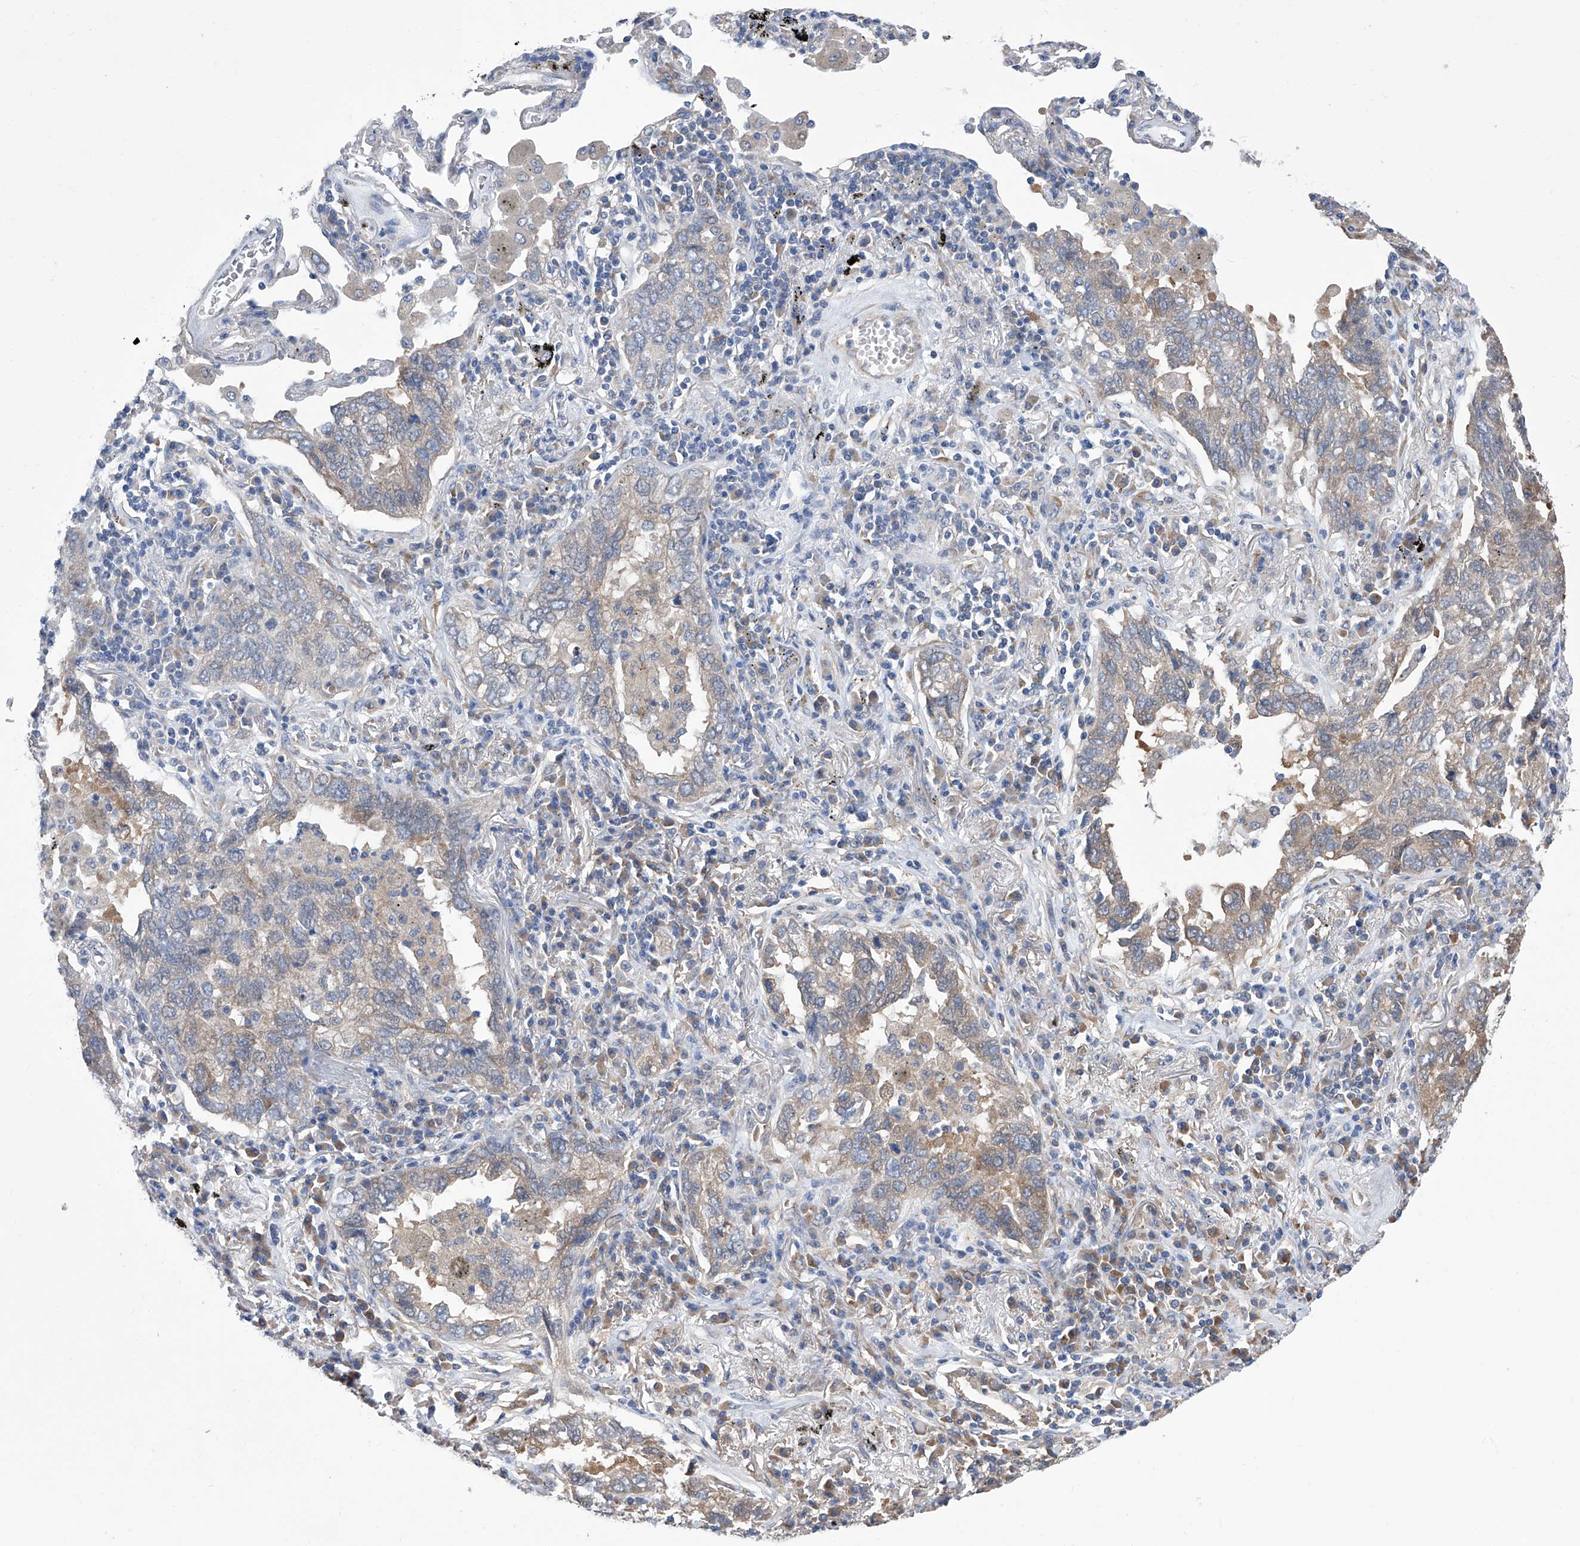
{"staining": {"intensity": "weak", "quantity": "25%-75%", "location": "cytoplasmic/membranous"}, "tissue": "lung cancer", "cell_type": "Tumor cells", "image_type": "cancer", "snomed": [{"axis": "morphology", "description": "Adenocarcinoma, NOS"}, {"axis": "topography", "description": "Lung"}], "caption": "This is a histology image of immunohistochemistry staining of lung cancer (adenocarcinoma), which shows weak expression in the cytoplasmic/membranous of tumor cells.", "gene": "SMS", "patient": {"sex": "male", "age": 65}}